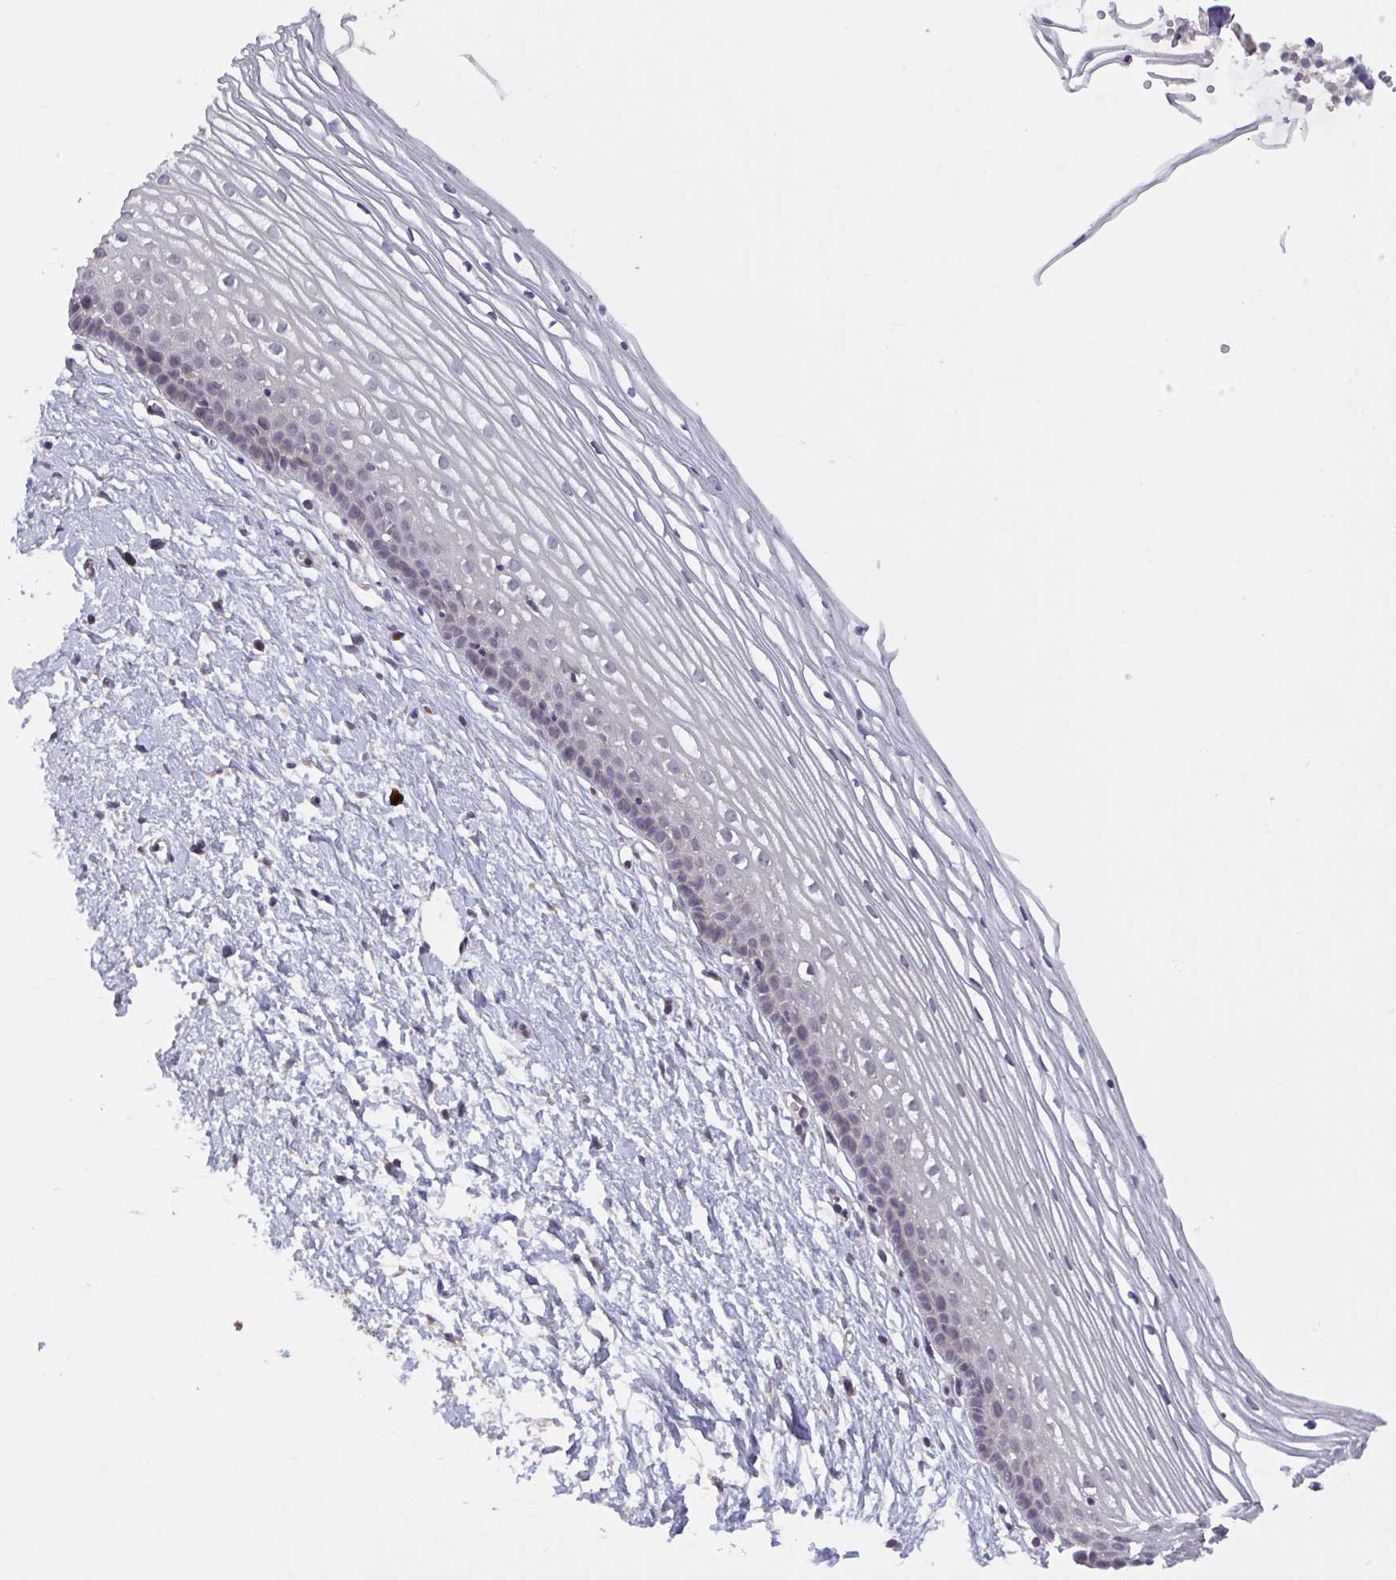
{"staining": {"intensity": "negative", "quantity": "none", "location": "none"}, "tissue": "cervix", "cell_type": "Glandular cells", "image_type": "normal", "snomed": [{"axis": "morphology", "description": "Normal tissue, NOS"}, {"axis": "topography", "description": "Cervix"}], "caption": "Cervix was stained to show a protein in brown. There is no significant staining in glandular cells. (DAB immunohistochemistry with hematoxylin counter stain).", "gene": "OSBPL7", "patient": {"sex": "female", "age": 40}}